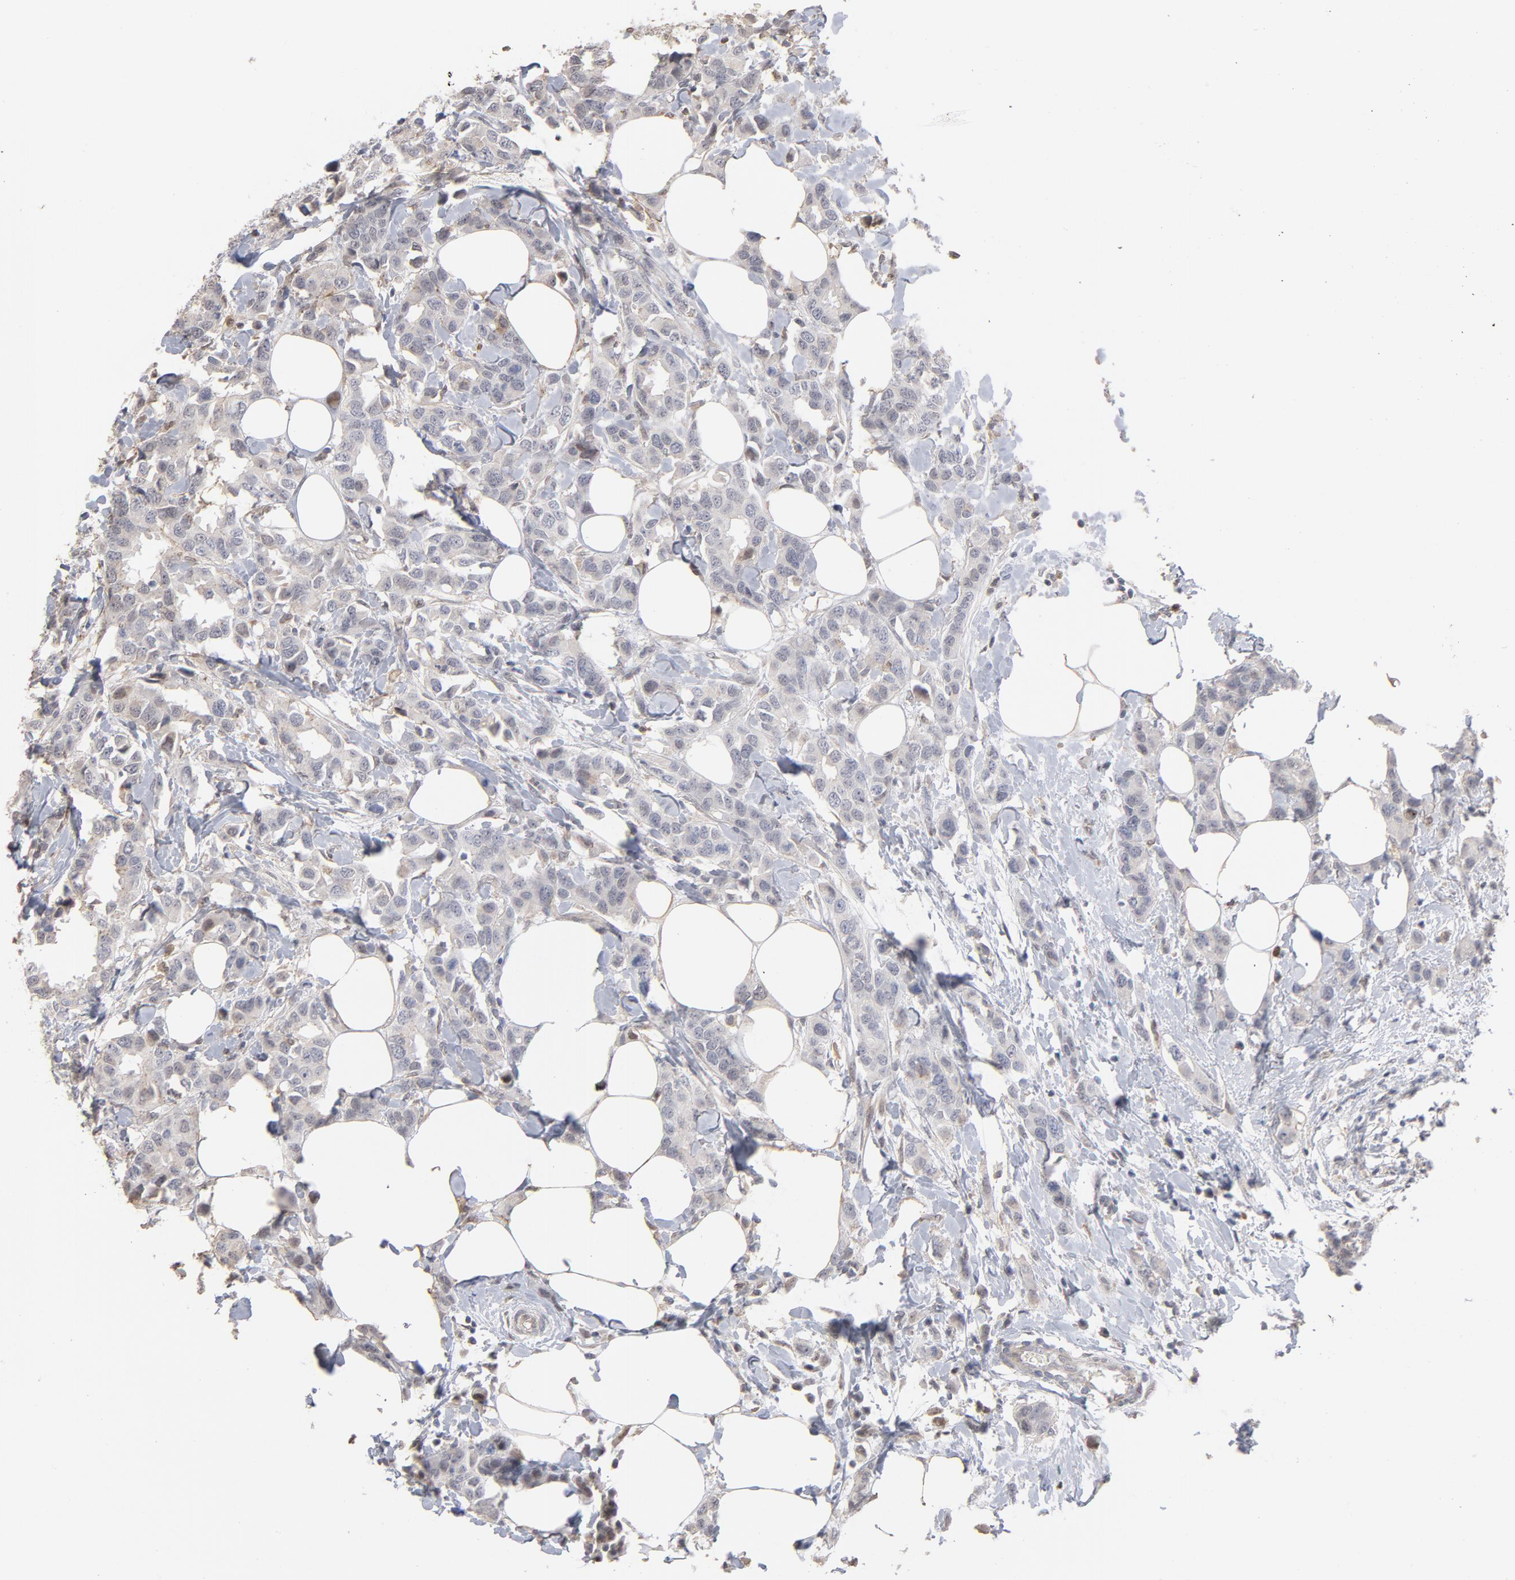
{"staining": {"intensity": "weak", "quantity": "<25%", "location": "cytoplasmic/membranous"}, "tissue": "breast cancer", "cell_type": "Tumor cells", "image_type": "cancer", "snomed": [{"axis": "morphology", "description": "Normal tissue, NOS"}, {"axis": "morphology", "description": "Duct carcinoma"}, {"axis": "topography", "description": "Breast"}], "caption": "Micrograph shows no protein staining in tumor cells of invasive ductal carcinoma (breast) tissue.", "gene": "PNMA1", "patient": {"sex": "female", "age": 50}}